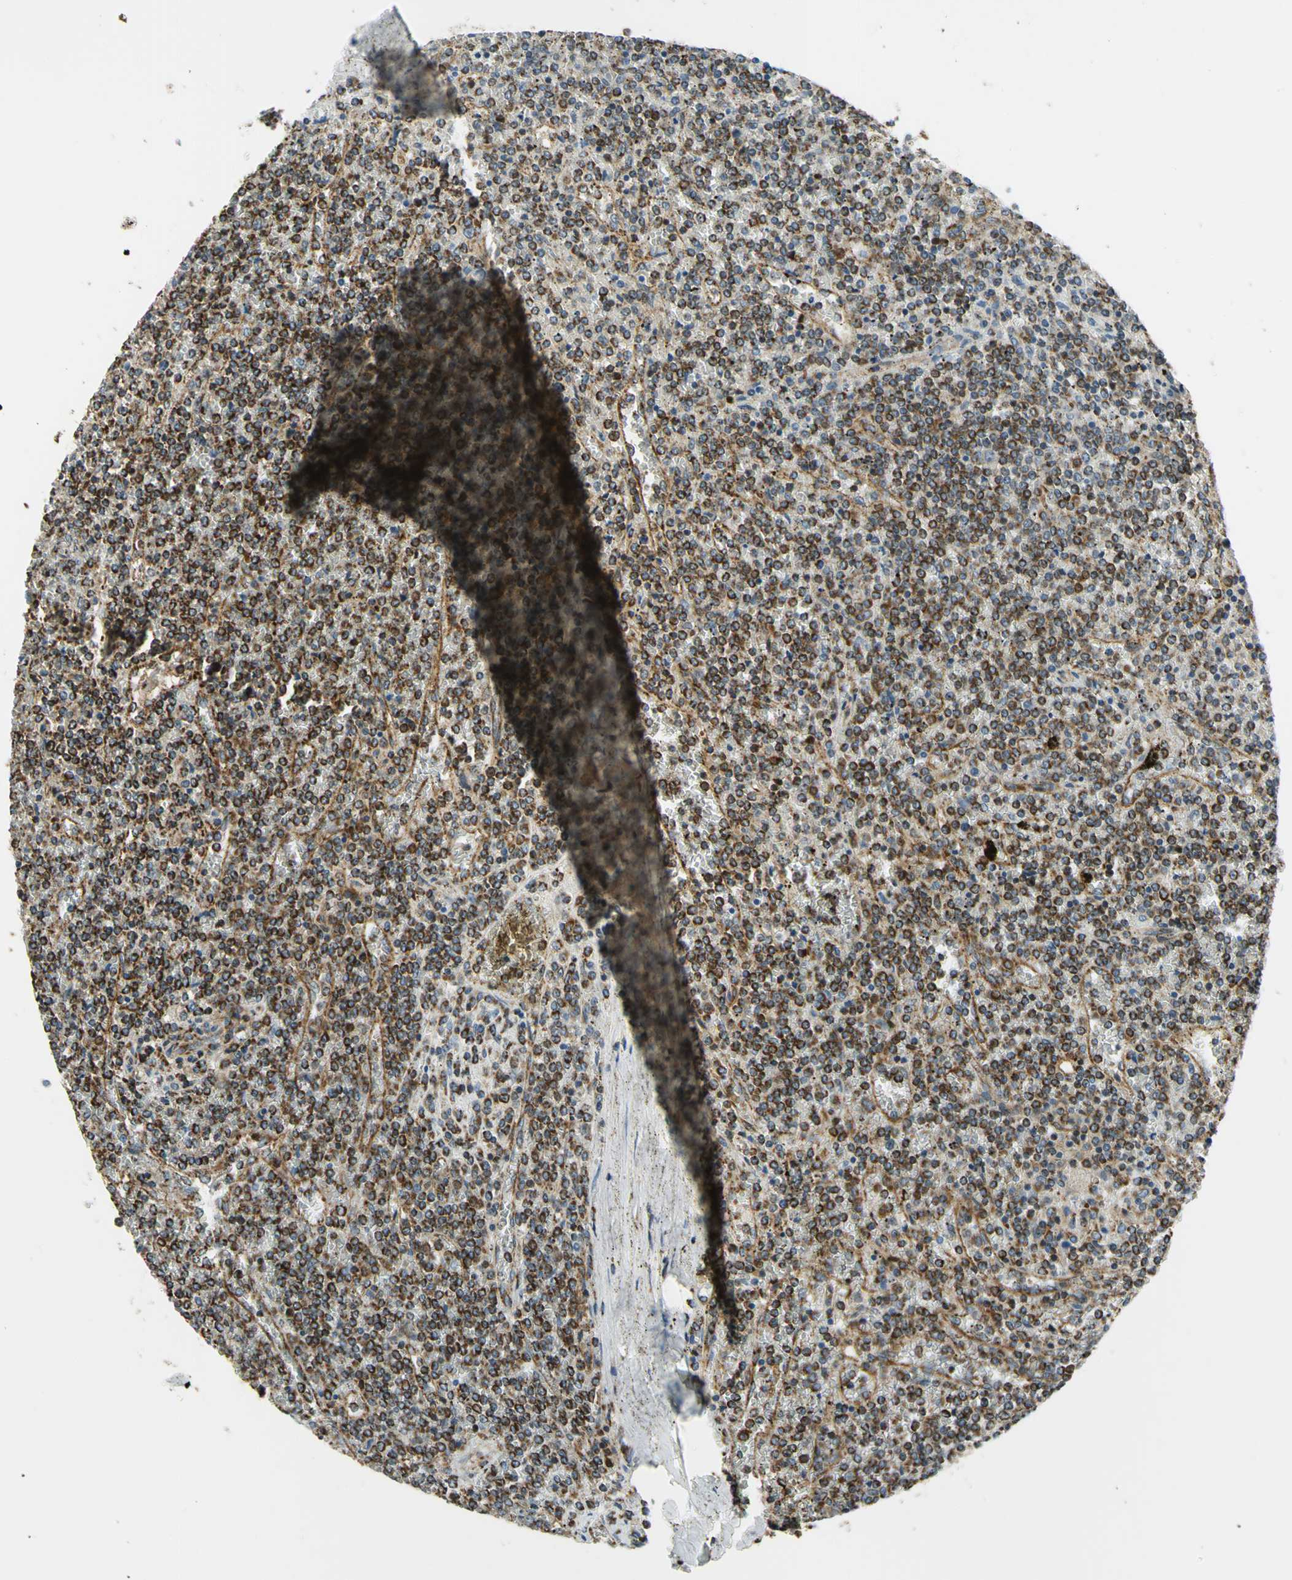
{"staining": {"intensity": "strong", "quantity": ">75%", "location": "cytoplasmic/membranous"}, "tissue": "lymphoma", "cell_type": "Tumor cells", "image_type": "cancer", "snomed": [{"axis": "morphology", "description": "Malignant lymphoma, non-Hodgkin's type, Low grade"}, {"axis": "topography", "description": "Spleen"}], "caption": "This is a histology image of immunohistochemistry staining of lymphoma, which shows strong expression in the cytoplasmic/membranous of tumor cells.", "gene": "MAVS", "patient": {"sex": "female", "age": 19}}